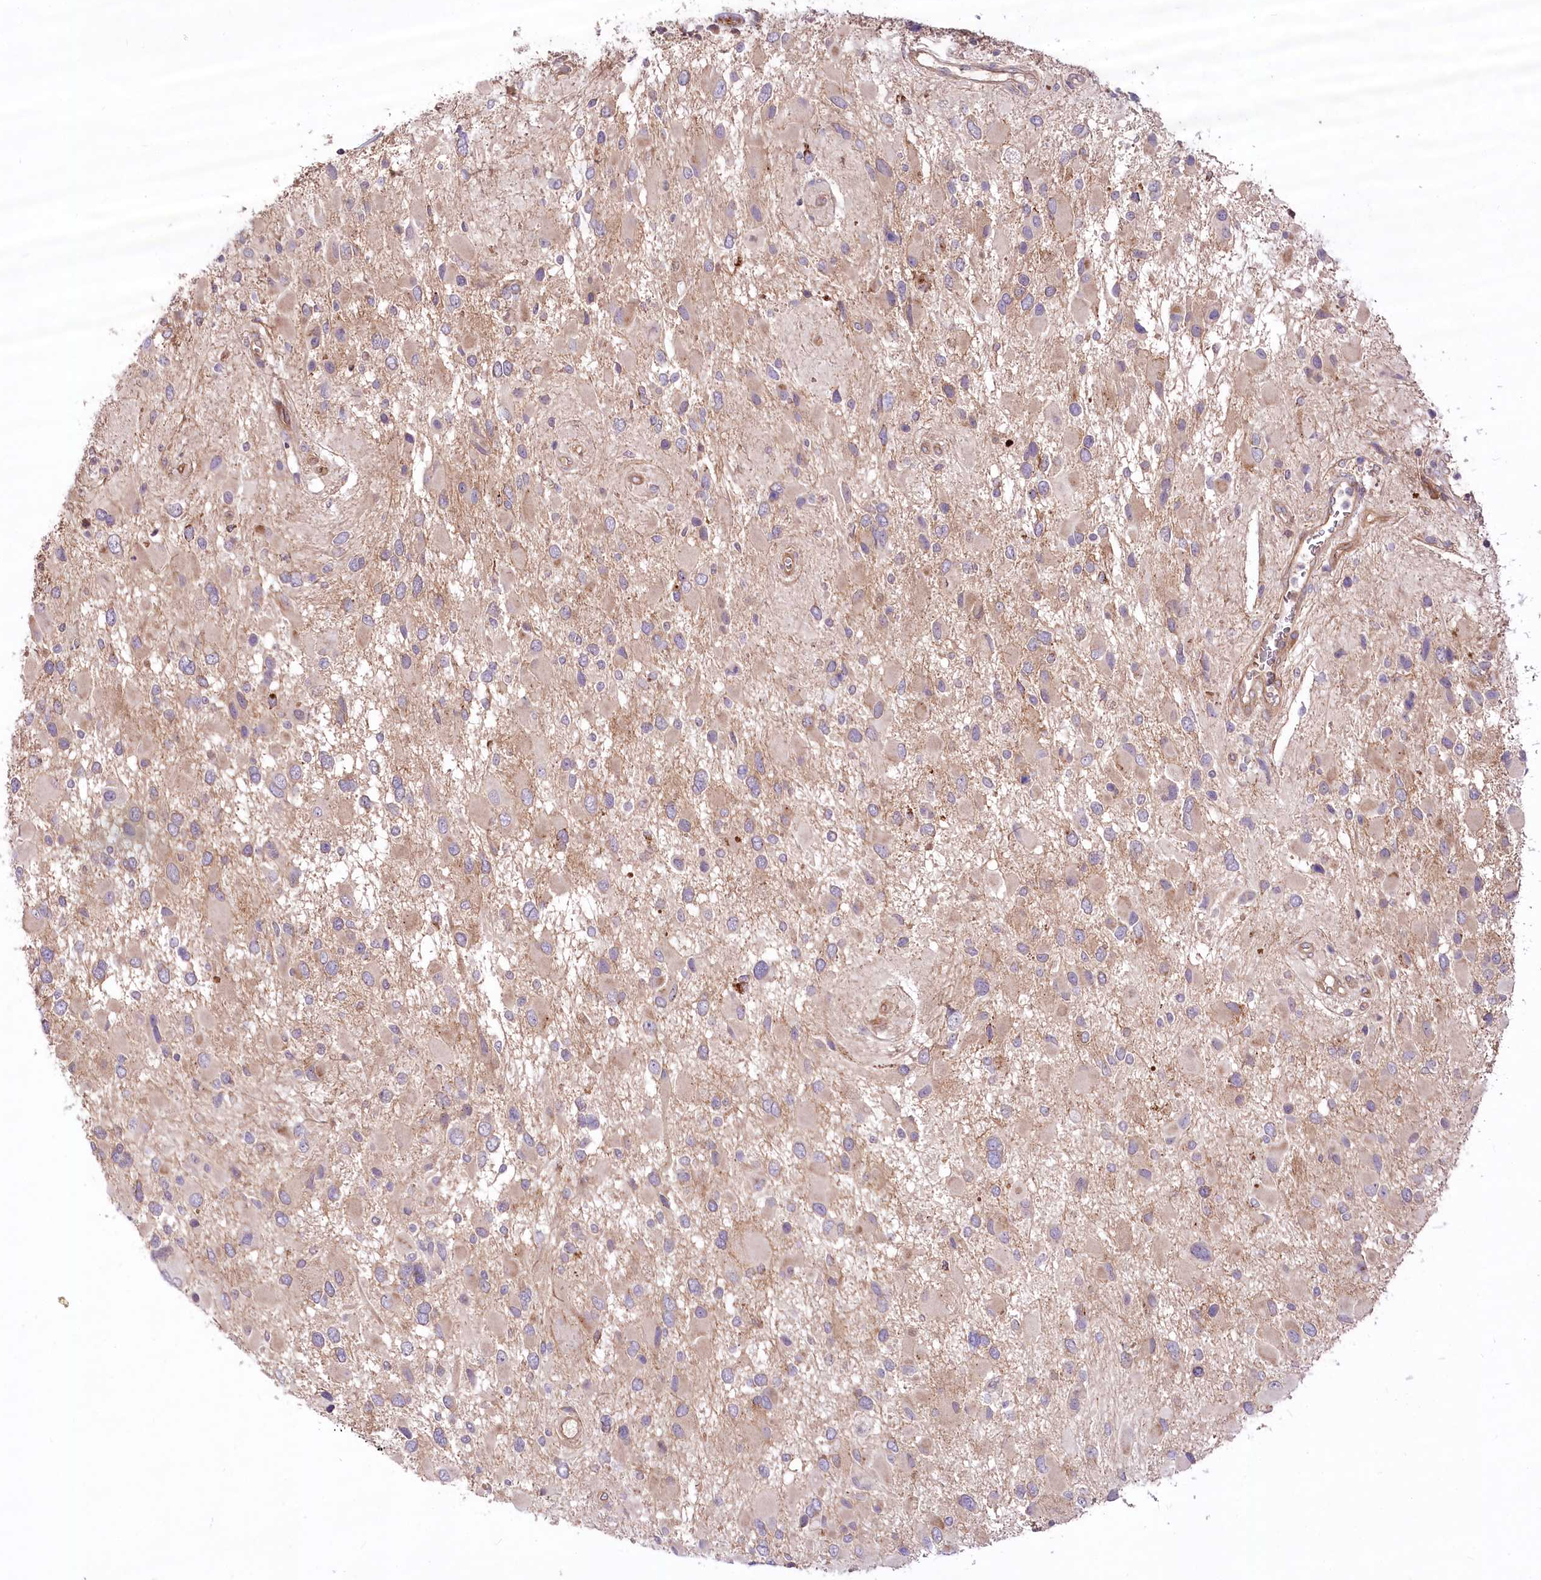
{"staining": {"intensity": "weak", "quantity": "25%-75%", "location": "cytoplasmic/membranous"}, "tissue": "glioma", "cell_type": "Tumor cells", "image_type": "cancer", "snomed": [{"axis": "morphology", "description": "Glioma, malignant, High grade"}, {"axis": "topography", "description": "Brain"}], "caption": "This image demonstrates immunohistochemistry staining of human glioma, with low weak cytoplasmic/membranous positivity in approximately 25%-75% of tumor cells.", "gene": "PSTK", "patient": {"sex": "male", "age": 53}}